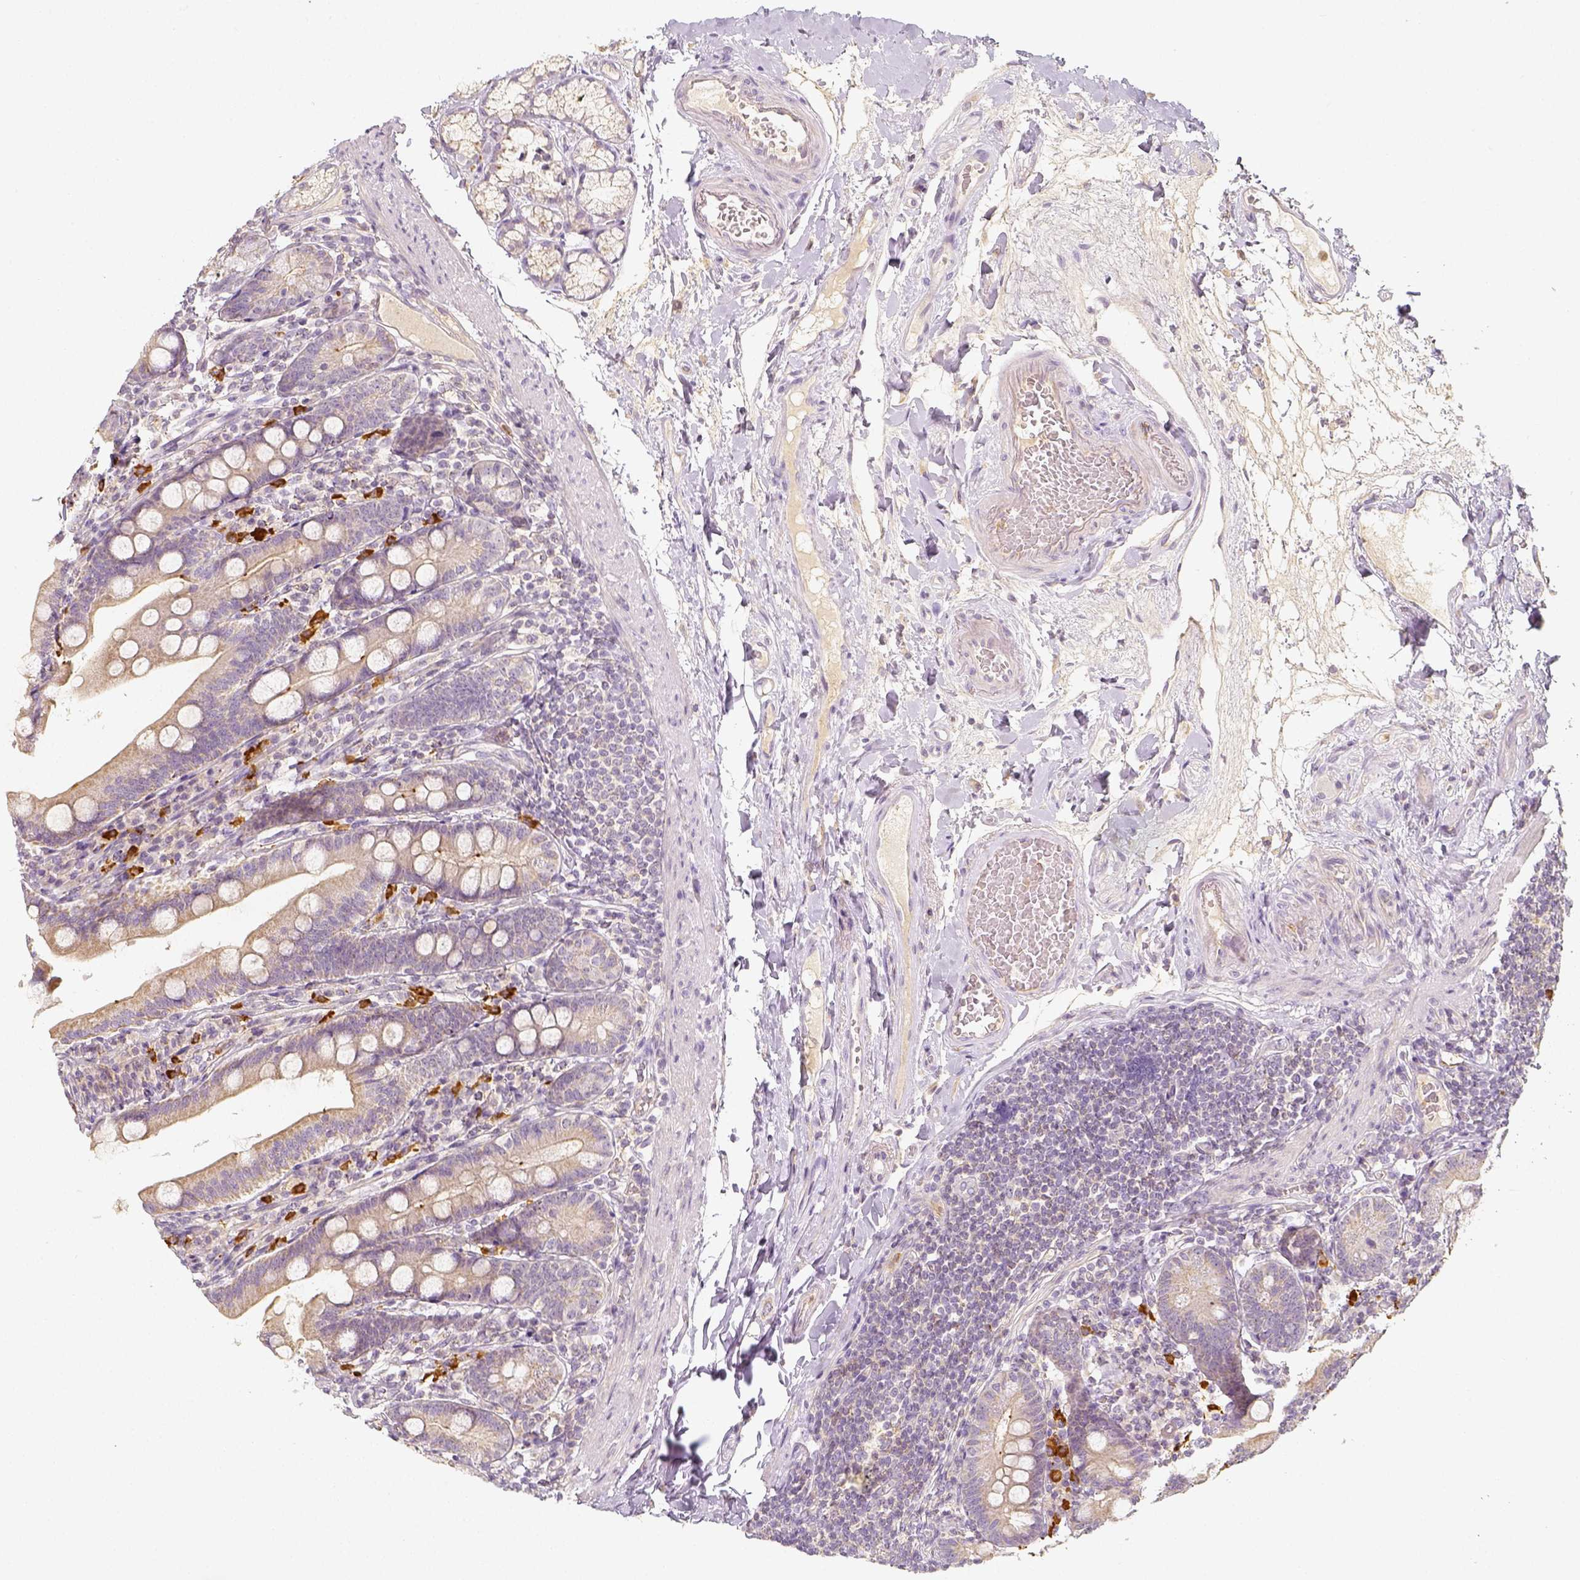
{"staining": {"intensity": "weak", "quantity": ">75%", "location": "cytoplasmic/membranous"}, "tissue": "duodenum", "cell_type": "Glandular cells", "image_type": "normal", "snomed": [{"axis": "morphology", "description": "Normal tissue, NOS"}, {"axis": "topography", "description": "Duodenum"}], "caption": "Protein expression analysis of unremarkable human duodenum reveals weak cytoplasmic/membranous staining in approximately >75% of glandular cells.", "gene": "PTPRJ", "patient": {"sex": "female", "age": 67}}